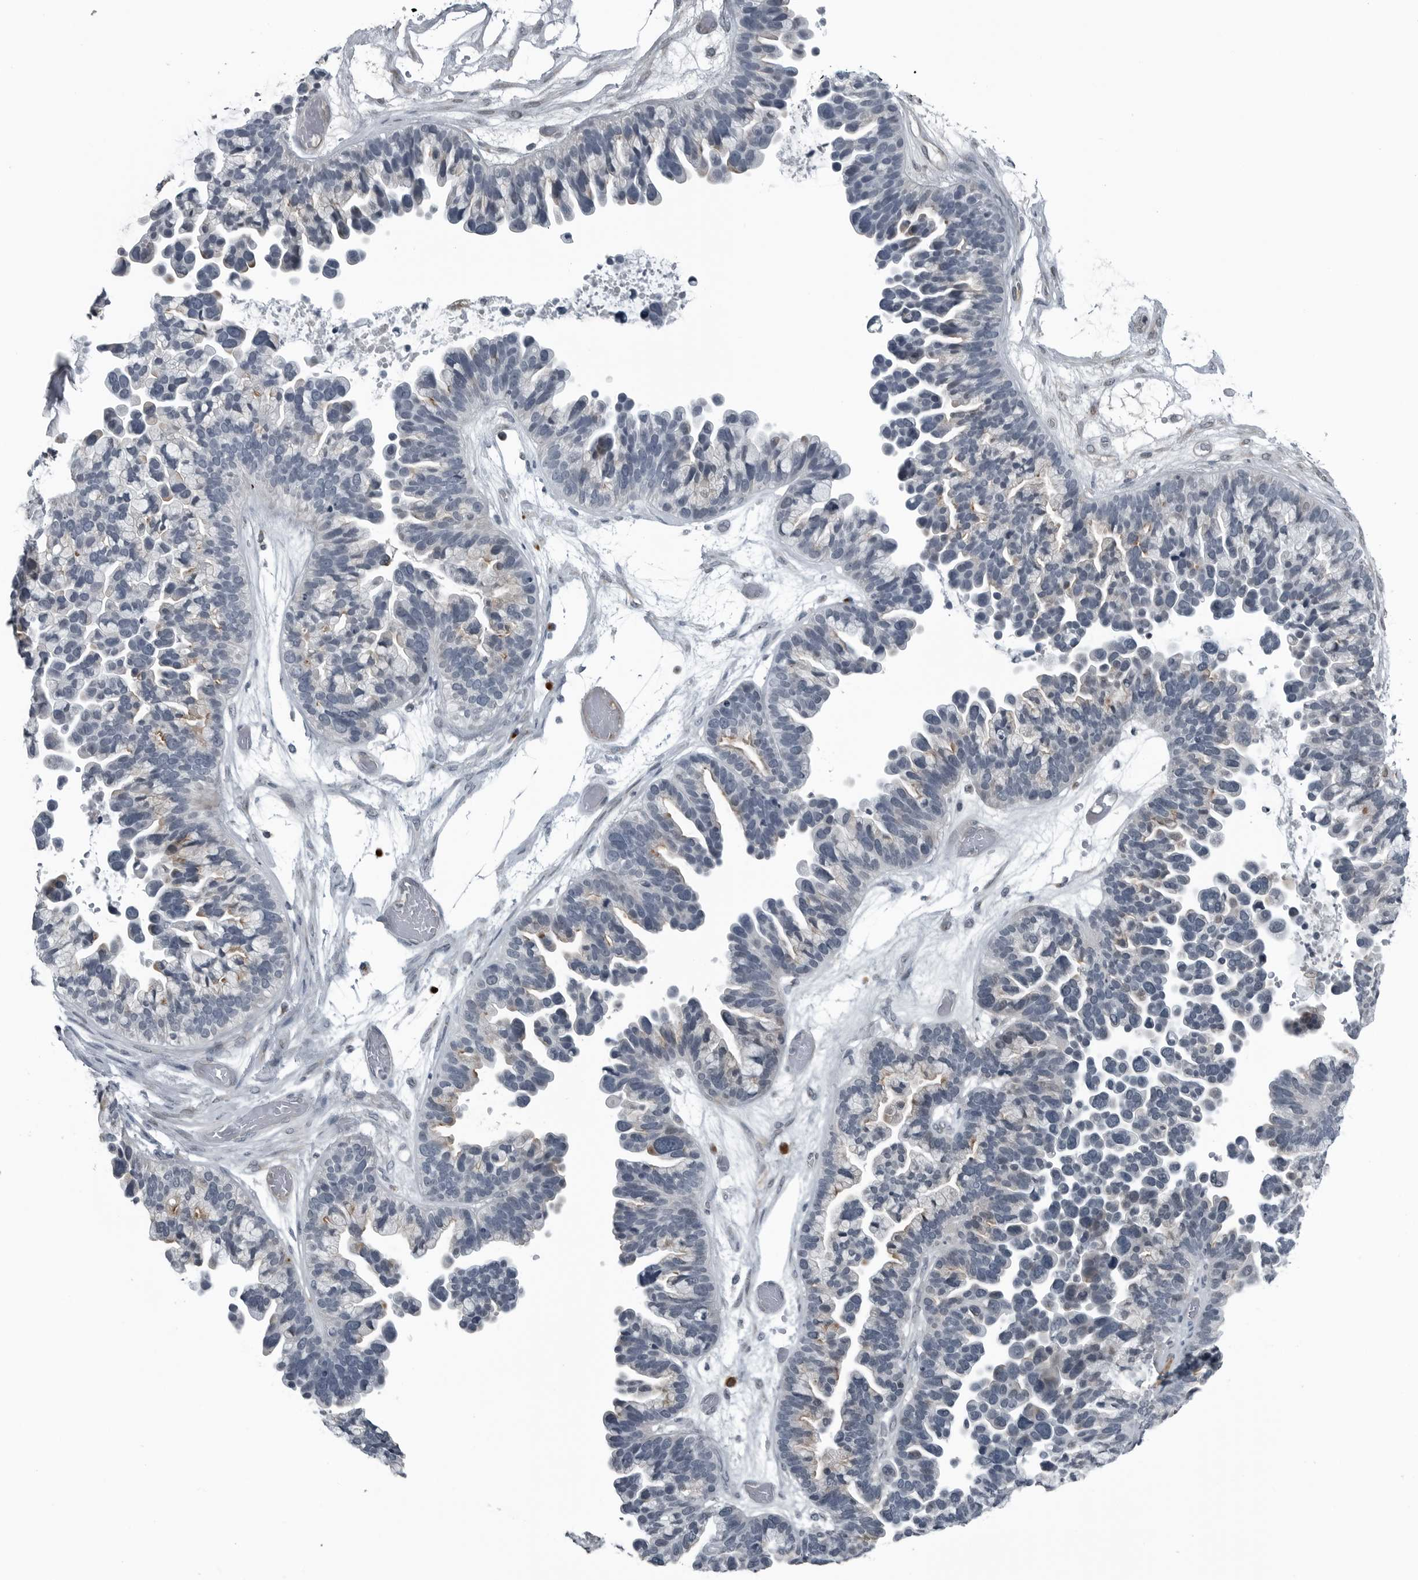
{"staining": {"intensity": "negative", "quantity": "none", "location": "none"}, "tissue": "ovarian cancer", "cell_type": "Tumor cells", "image_type": "cancer", "snomed": [{"axis": "morphology", "description": "Cystadenocarcinoma, serous, NOS"}, {"axis": "topography", "description": "Ovary"}], "caption": "Immunohistochemistry (IHC) of serous cystadenocarcinoma (ovarian) reveals no staining in tumor cells. (DAB (3,3'-diaminobenzidine) IHC, high magnification).", "gene": "GAK", "patient": {"sex": "female", "age": 56}}